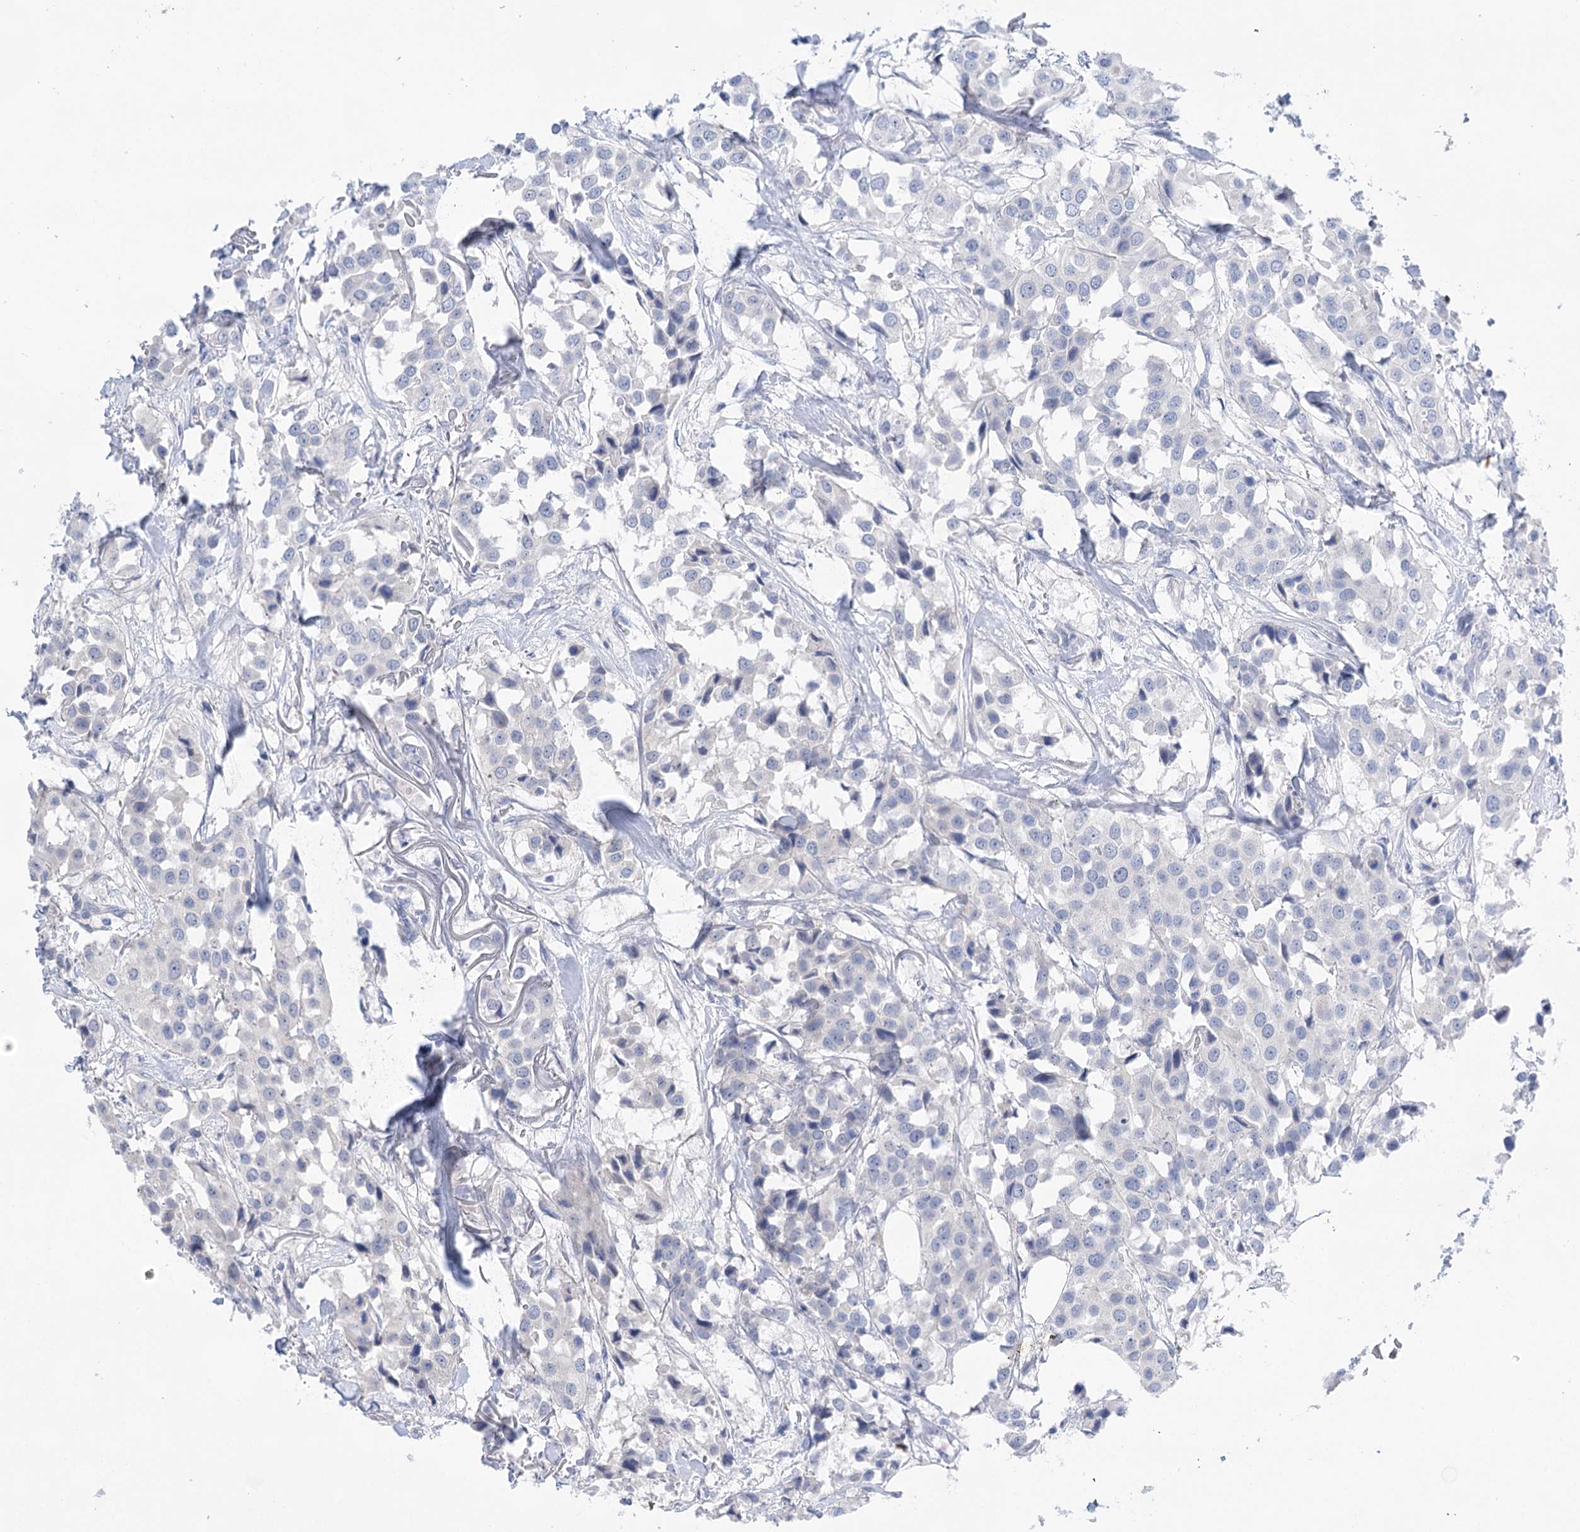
{"staining": {"intensity": "negative", "quantity": "none", "location": "none"}, "tissue": "breast cancer", "cell_type": "Tumor cells", "image_type": "cancer", "snomed": [{"axis": "morphology", "description": "Duct carcinoma"}, {"axis": "topography", "description": "Breast"}], "caption": "An immunohistochemistry photomicrograph of intraductal carcinoma (breast) is shown. There is no staining in tumor cells of intraductal carcinoma (breast).", "gene": "LALBA", "patient": {"sex": "female", "age": 80}}